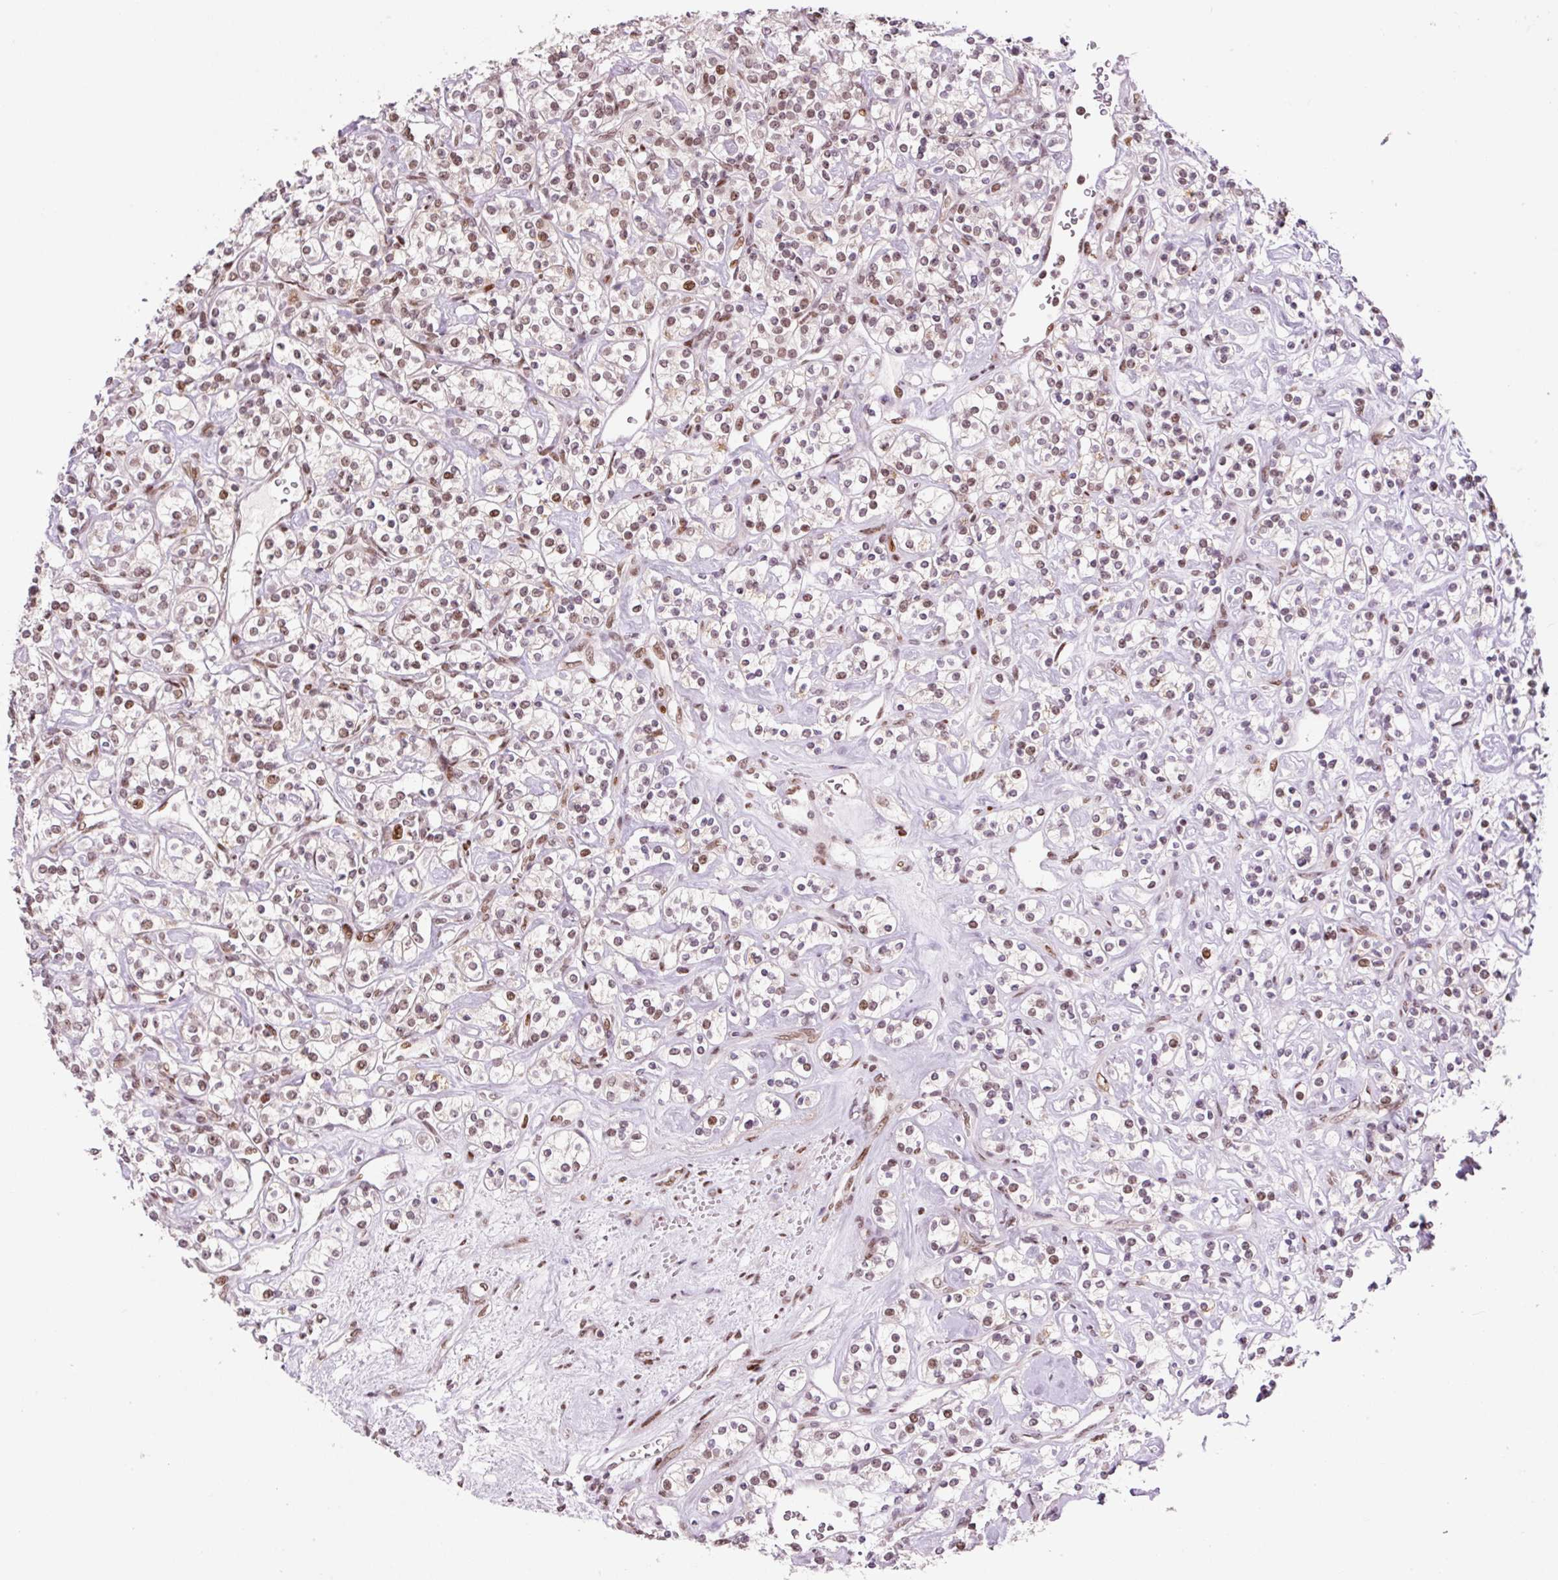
{"staining": {"intensity": "moderate", "quantity": ">75%", "location": "nuclear"}, "tissue": "renal cancer", "cell_type": "Tumor cells", "image_type": "cancer", "snomed": [{"axis": "morphology", "description": "Adenocarcinoma, NOS"}, {"axis": "topography", "description": "Kidney"}], "caption": "Adenocarcinoma (renal) was stained to show a protein in brown. There is medium levels of moderate nuclear expression in approximately >75% of tumor cells.", "gene": "CCNL2", "patient": {"sex": "male", "age": 77}}